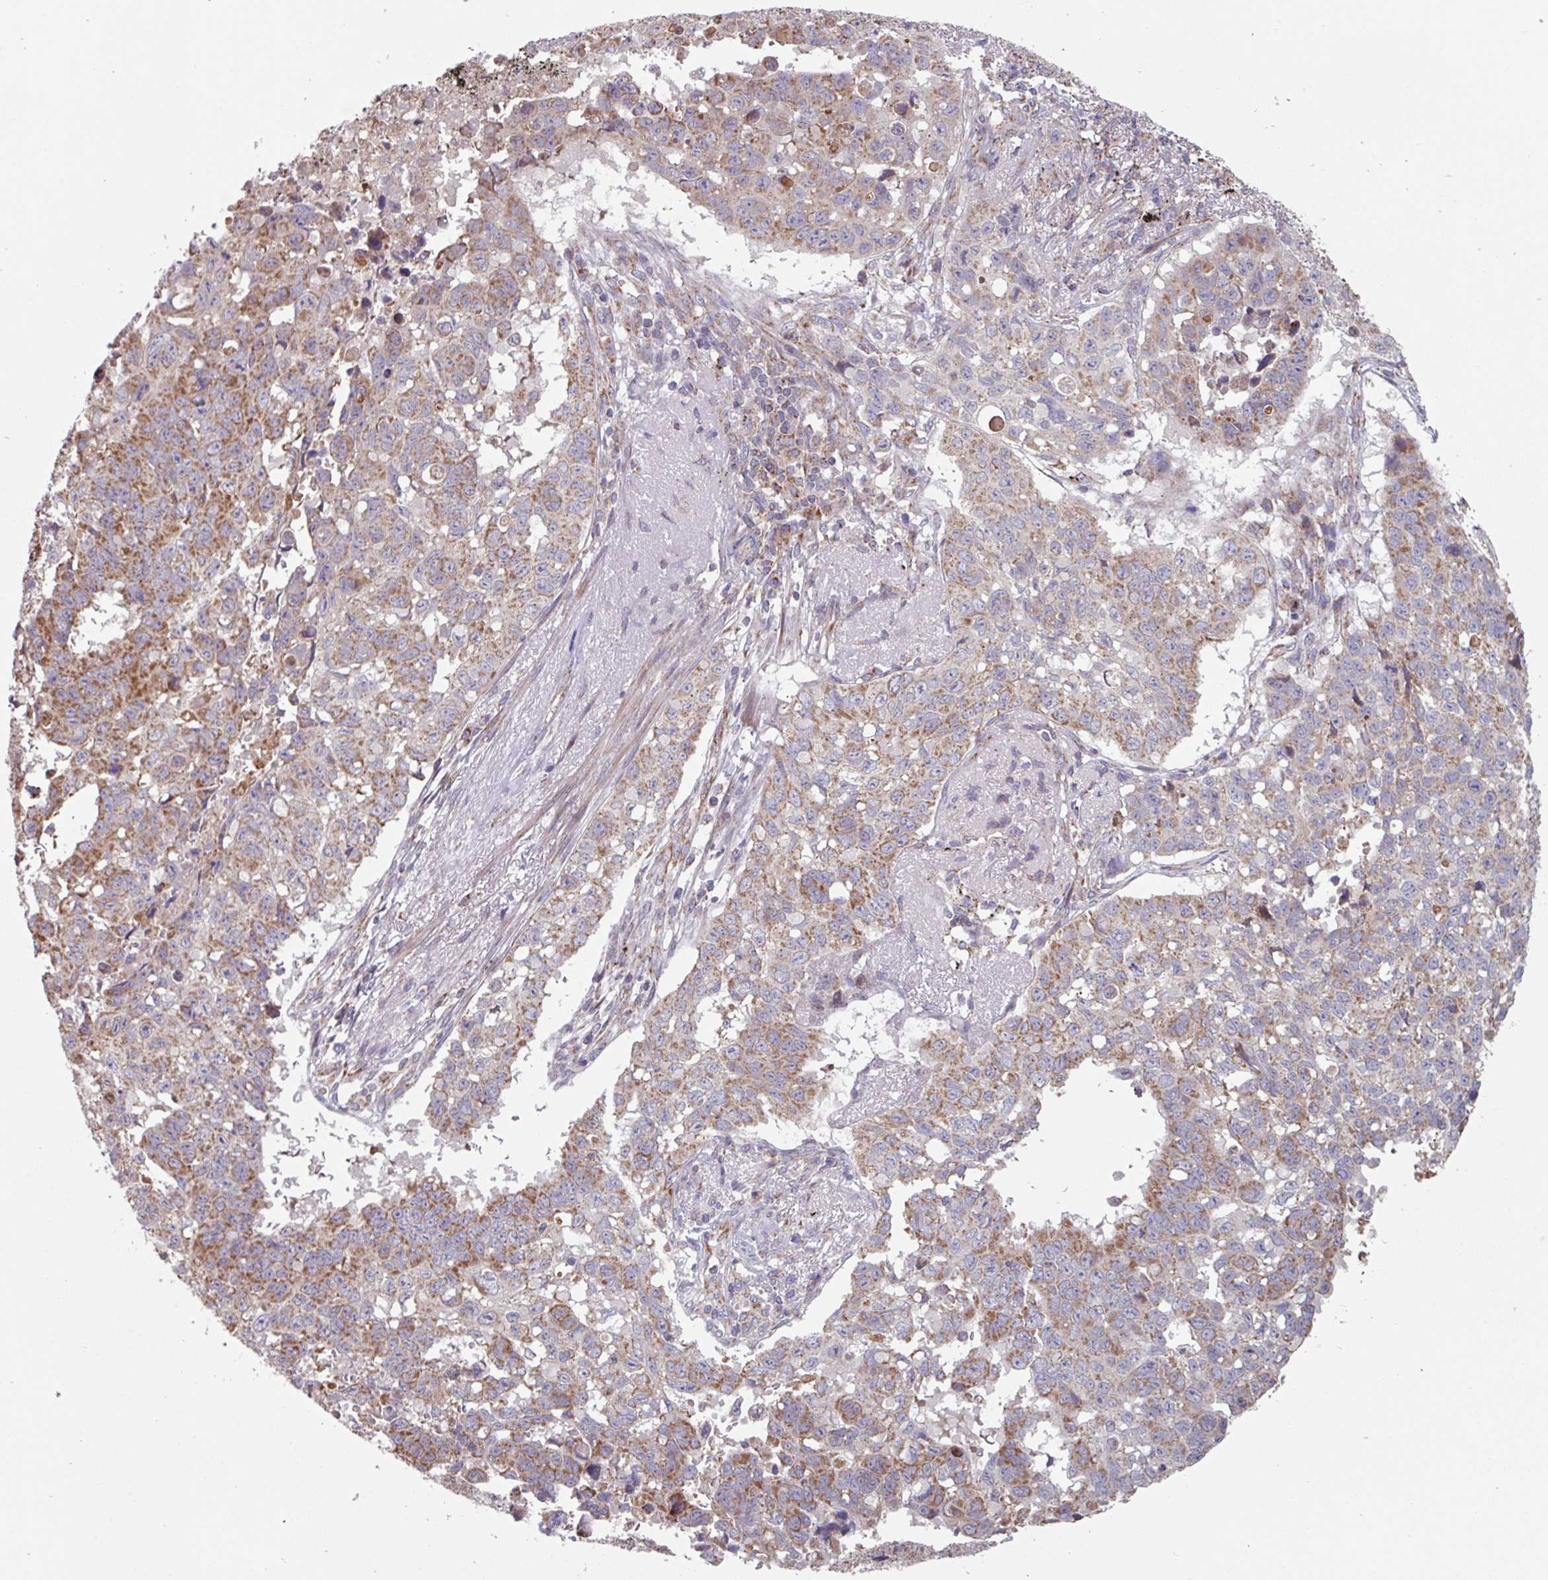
{"staining": {"intensity": "moderate", "quantity": ">75%", "location": "cytoplasmic/membranous"}, "tissue": "lung cancer", "cell_type": "Tumor cells", "image_type": "cancer", "snomed": [{"axis": "morphology", "description": "Squamous cell carcinoma, NOS"}, {"axis": "topography", "description": "Lung"}], "caption": "High-magnification brightfield microscopy of lung squamous cell carcinoma stained with DAB (brown) and counterstained with hematoxylin (blue). tumor cells exhibit moderate cytoplasmic/membranous positivity is identified in approximately>75% of cells. Nuclei are stained in blue.", "gene": "COX7C", "patient": {"sex": "male", "age": 60}}